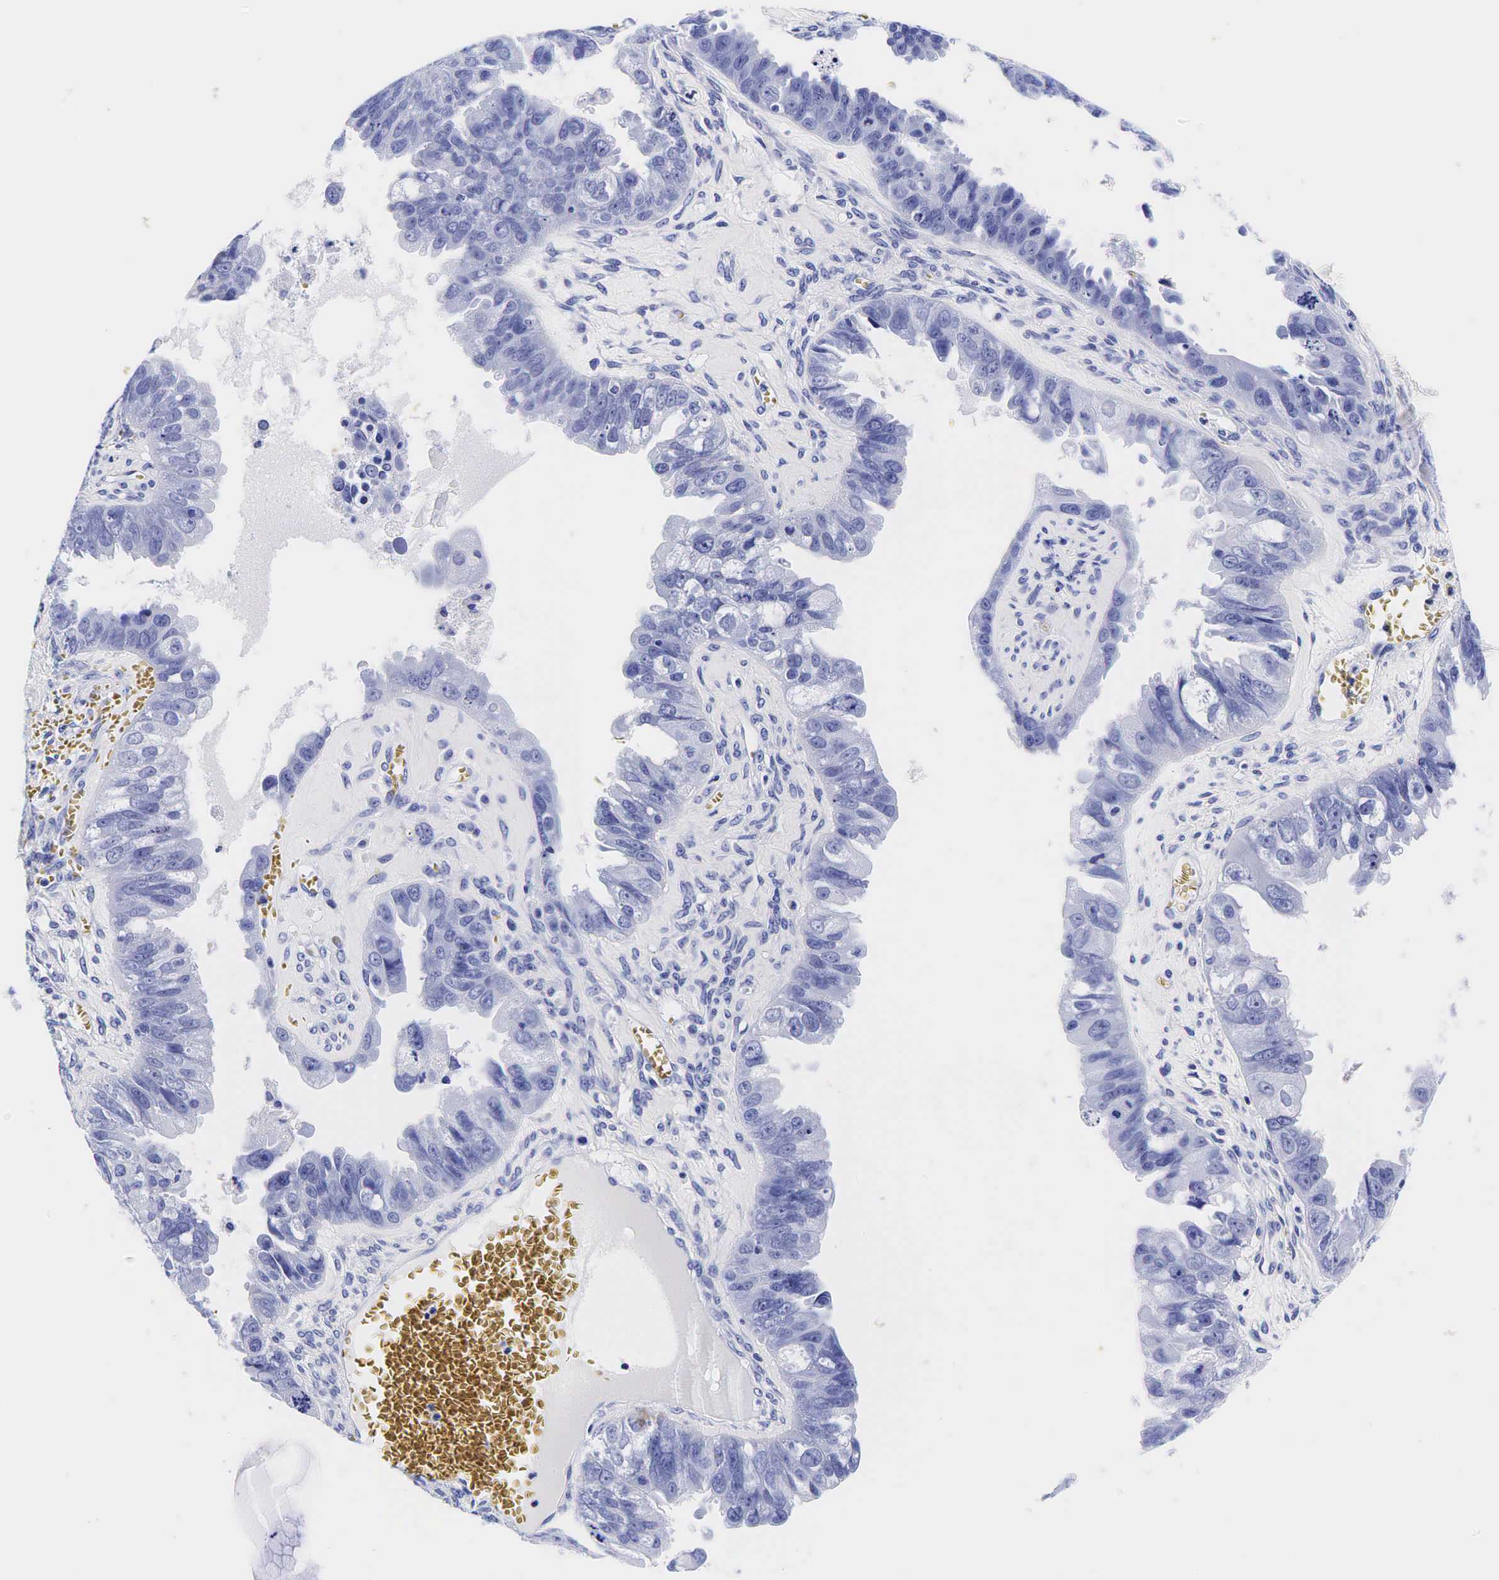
{"staining": {"intensity": "negative", "quantity": "none", "location": "none"}, "tissue": "ovarian cancer", "cell_type": "Tumor cells", "image_type": "cancer", "snomed": [{"axis": "morphology", "description": "Carcinoma, endometroid"}, {"axis": "topography", "description": "Ovary"}], "caption": "Immunohistochemistry (IHC) image of neoplastic tissue: human ovarian cancer stained with DAB (3,3'-diaminobenzidine) reveals no significant protein expression in tumor cells.", "gene": "GCG", "patient": {"sex": "female", "age": 85}}